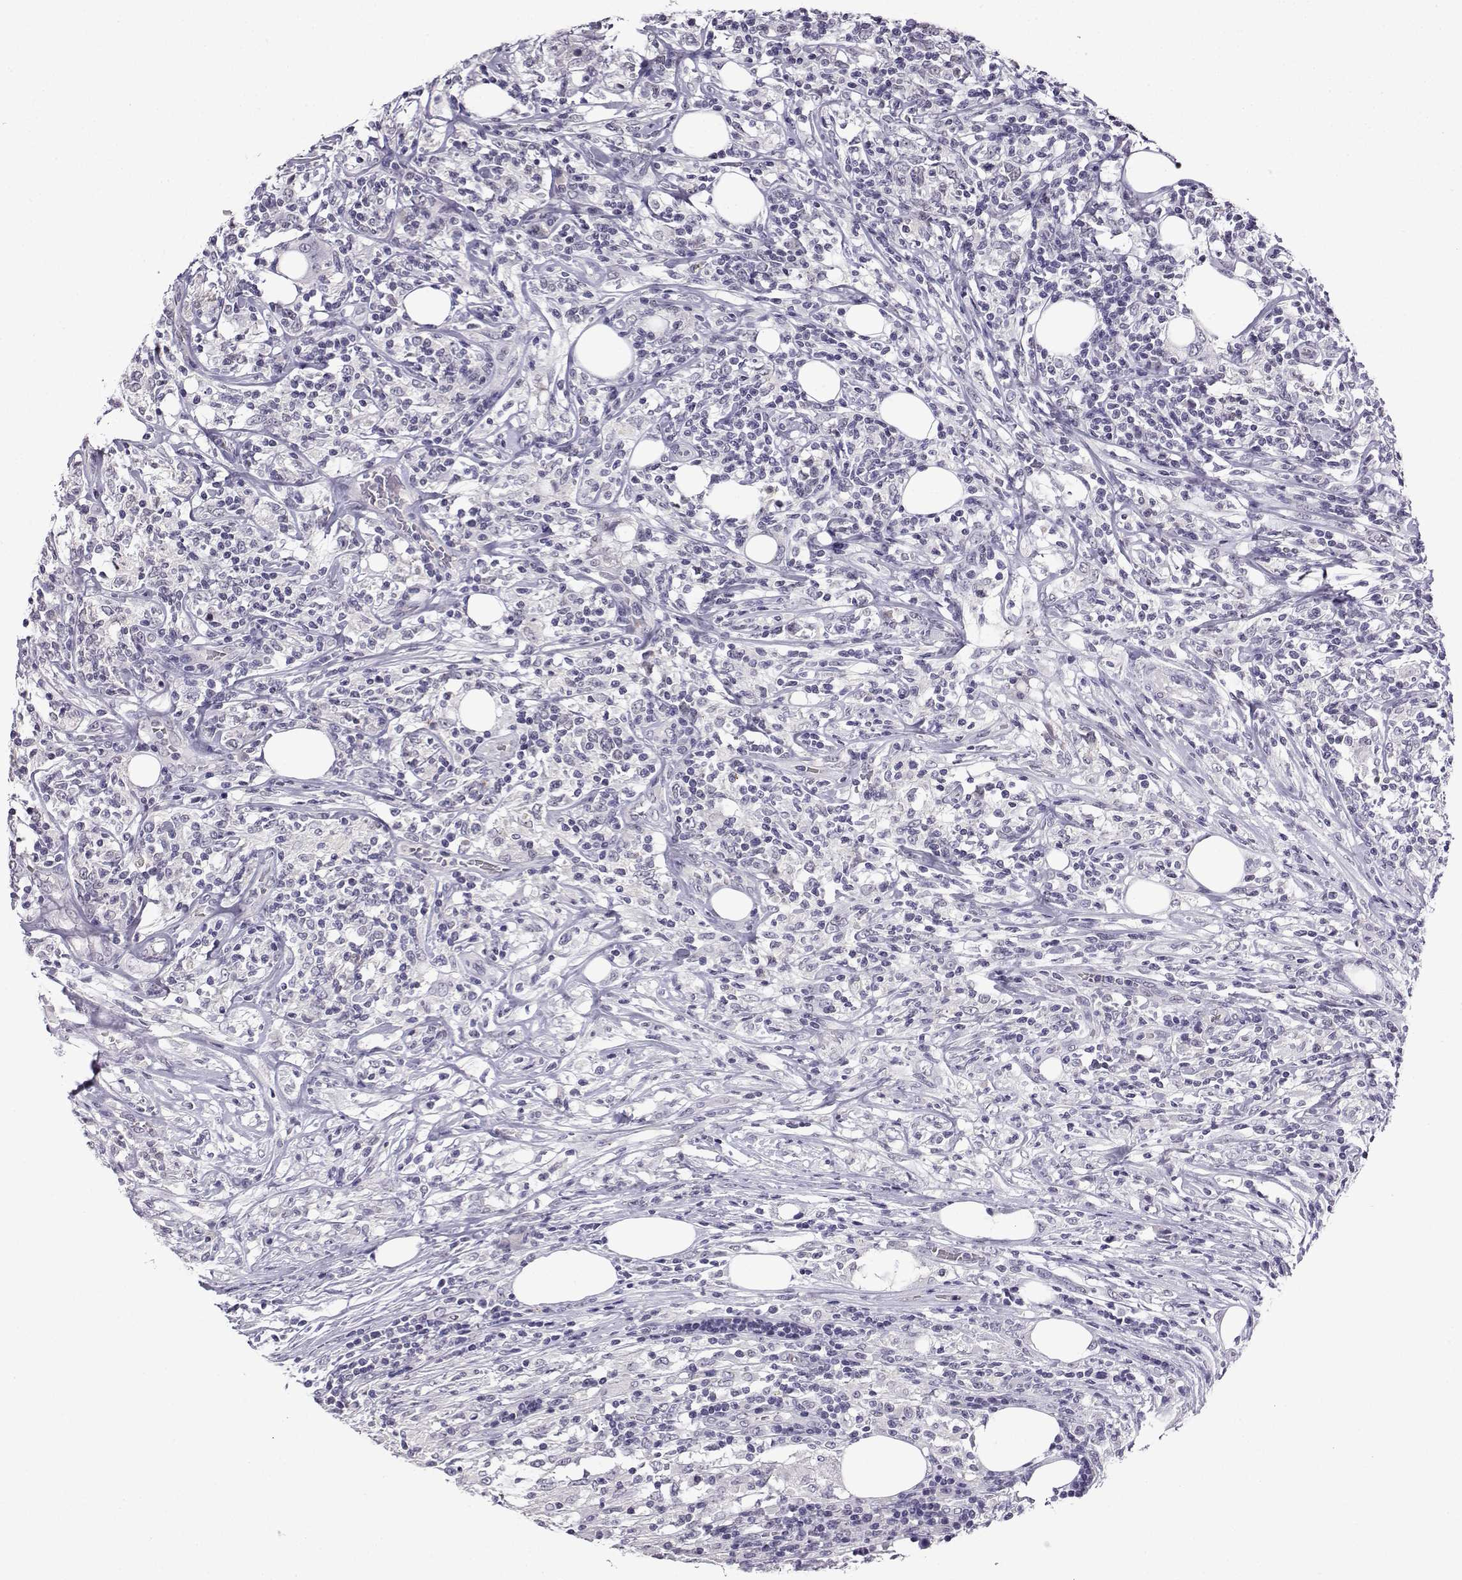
{"staining": {"intensity": "negative", "quantity": "none", "location": "none"}, "tissue": "lymphoma", "cell_type": "Tumor cells", "image_type": "cancer", "snomed": [{"axis": "morphology", "description": "Malignant lymphoma, non-Hodgkin's type, High grade"}, {"axis": "topography", "description": "Lymph node"}], "caption": "Immunohistochemistry histopathology image of neoplastic tissue: human malignant lymphoma, non-Hodgkin's type (high-grade) stained with DAB (3,3'-diaminobenzidine) displays no significant protein staining in tumor cells.", "gene": "LRFN2", "patient": {"sex": "female", "age": 84}}